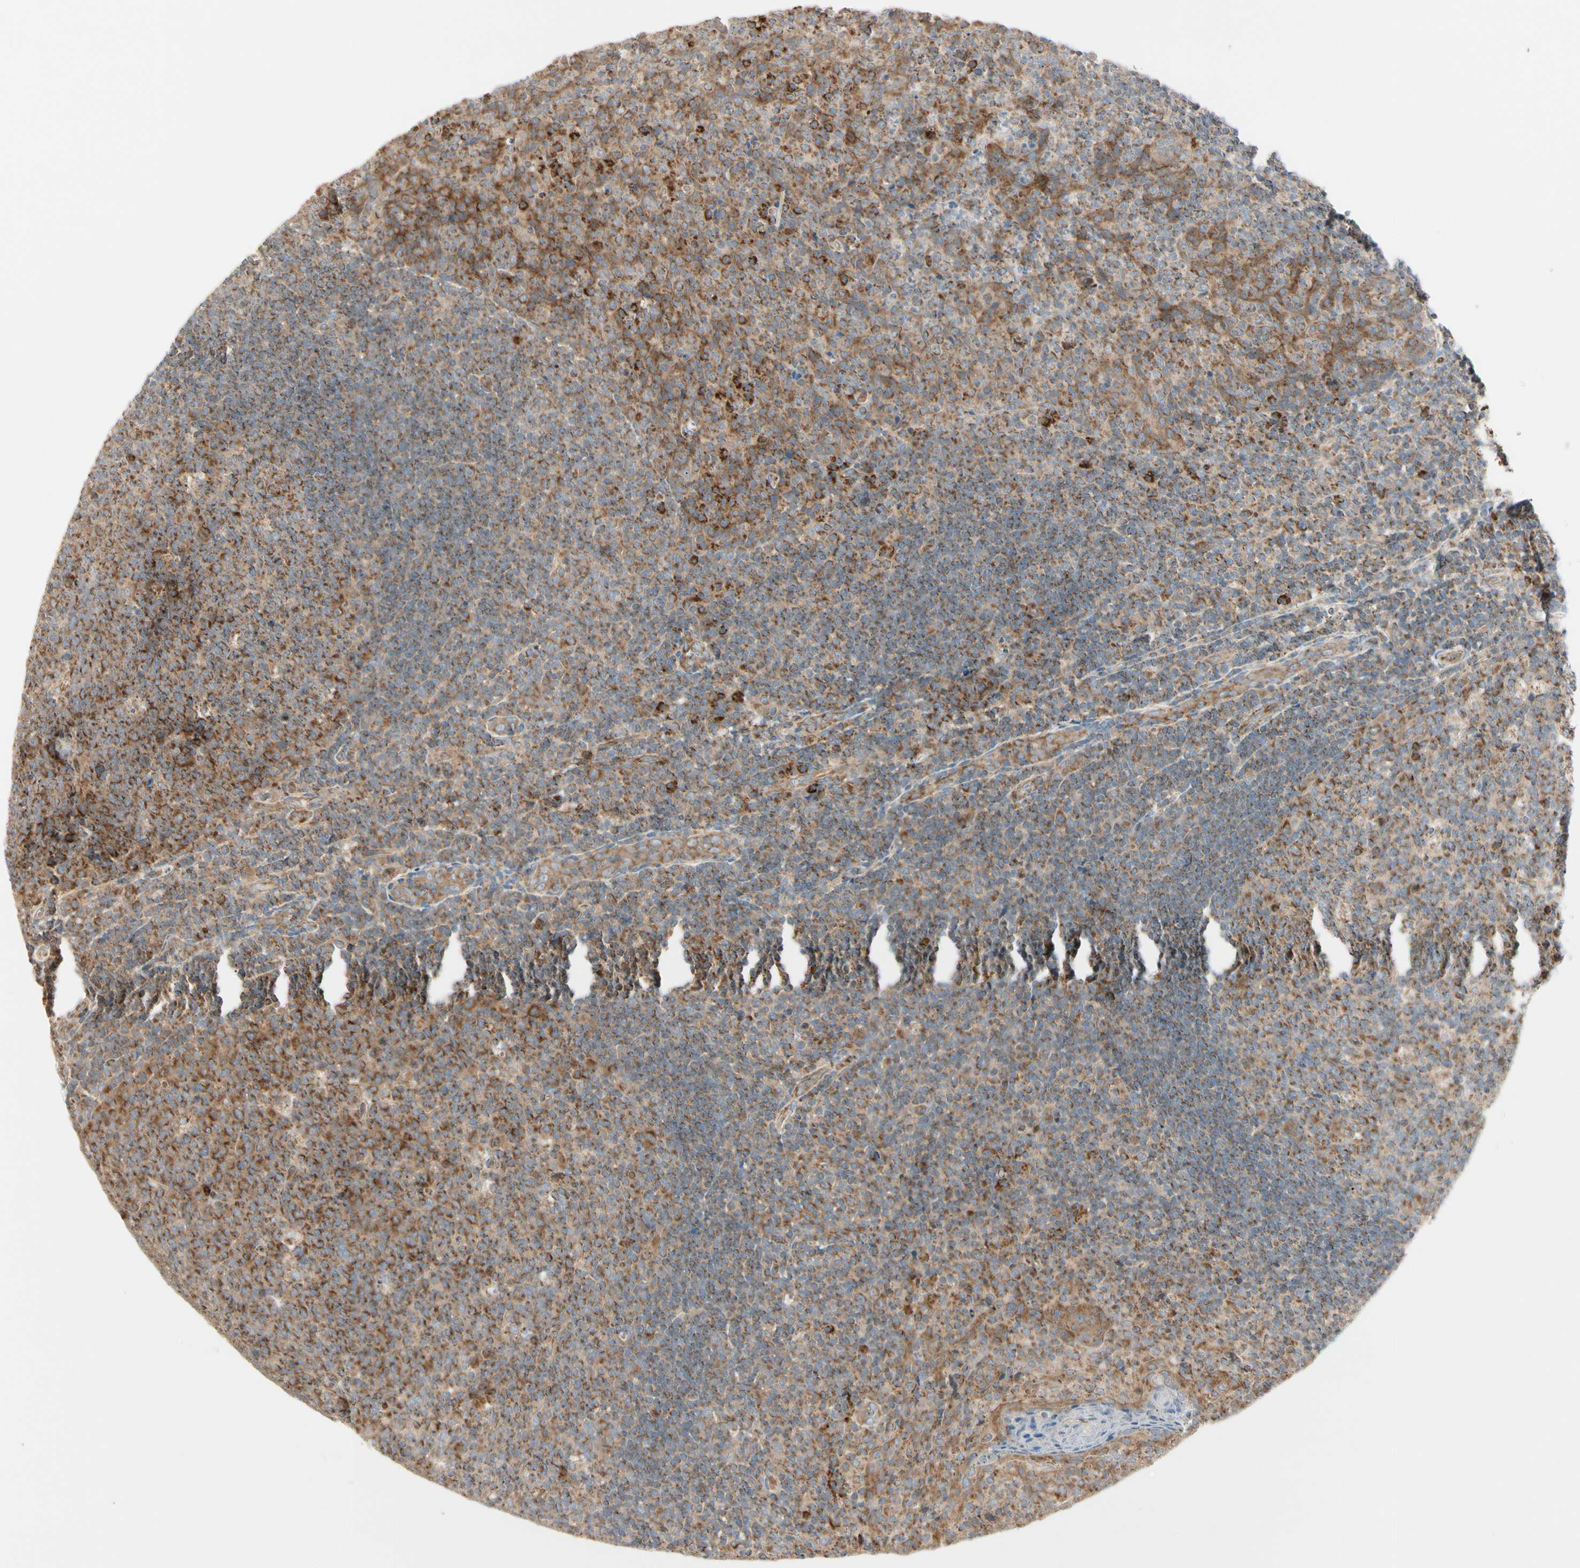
{"staining": {"intensity": "moderate", "quantity": ">75%", "location": "cytoplasmic/membranous"}, "tissue": "tonsil", "cell_type": "Germinal center cells", "image_type": "normal", "snomed": [{"axis": "morphology", "description": "Normal tissue, NOS"}, {"axis": "topography", "description": "Tonsil"}], "caption": "Immunohistochemistry (IHC) image of normal tonsil stained for a protein (brown), which reveals medium levels of moderate cytoplasmic/membranous expression in approximately >75% of germinal center cells.", "gene": "TBC1D10A", "patient": {"sex": "male", "age": 17}}